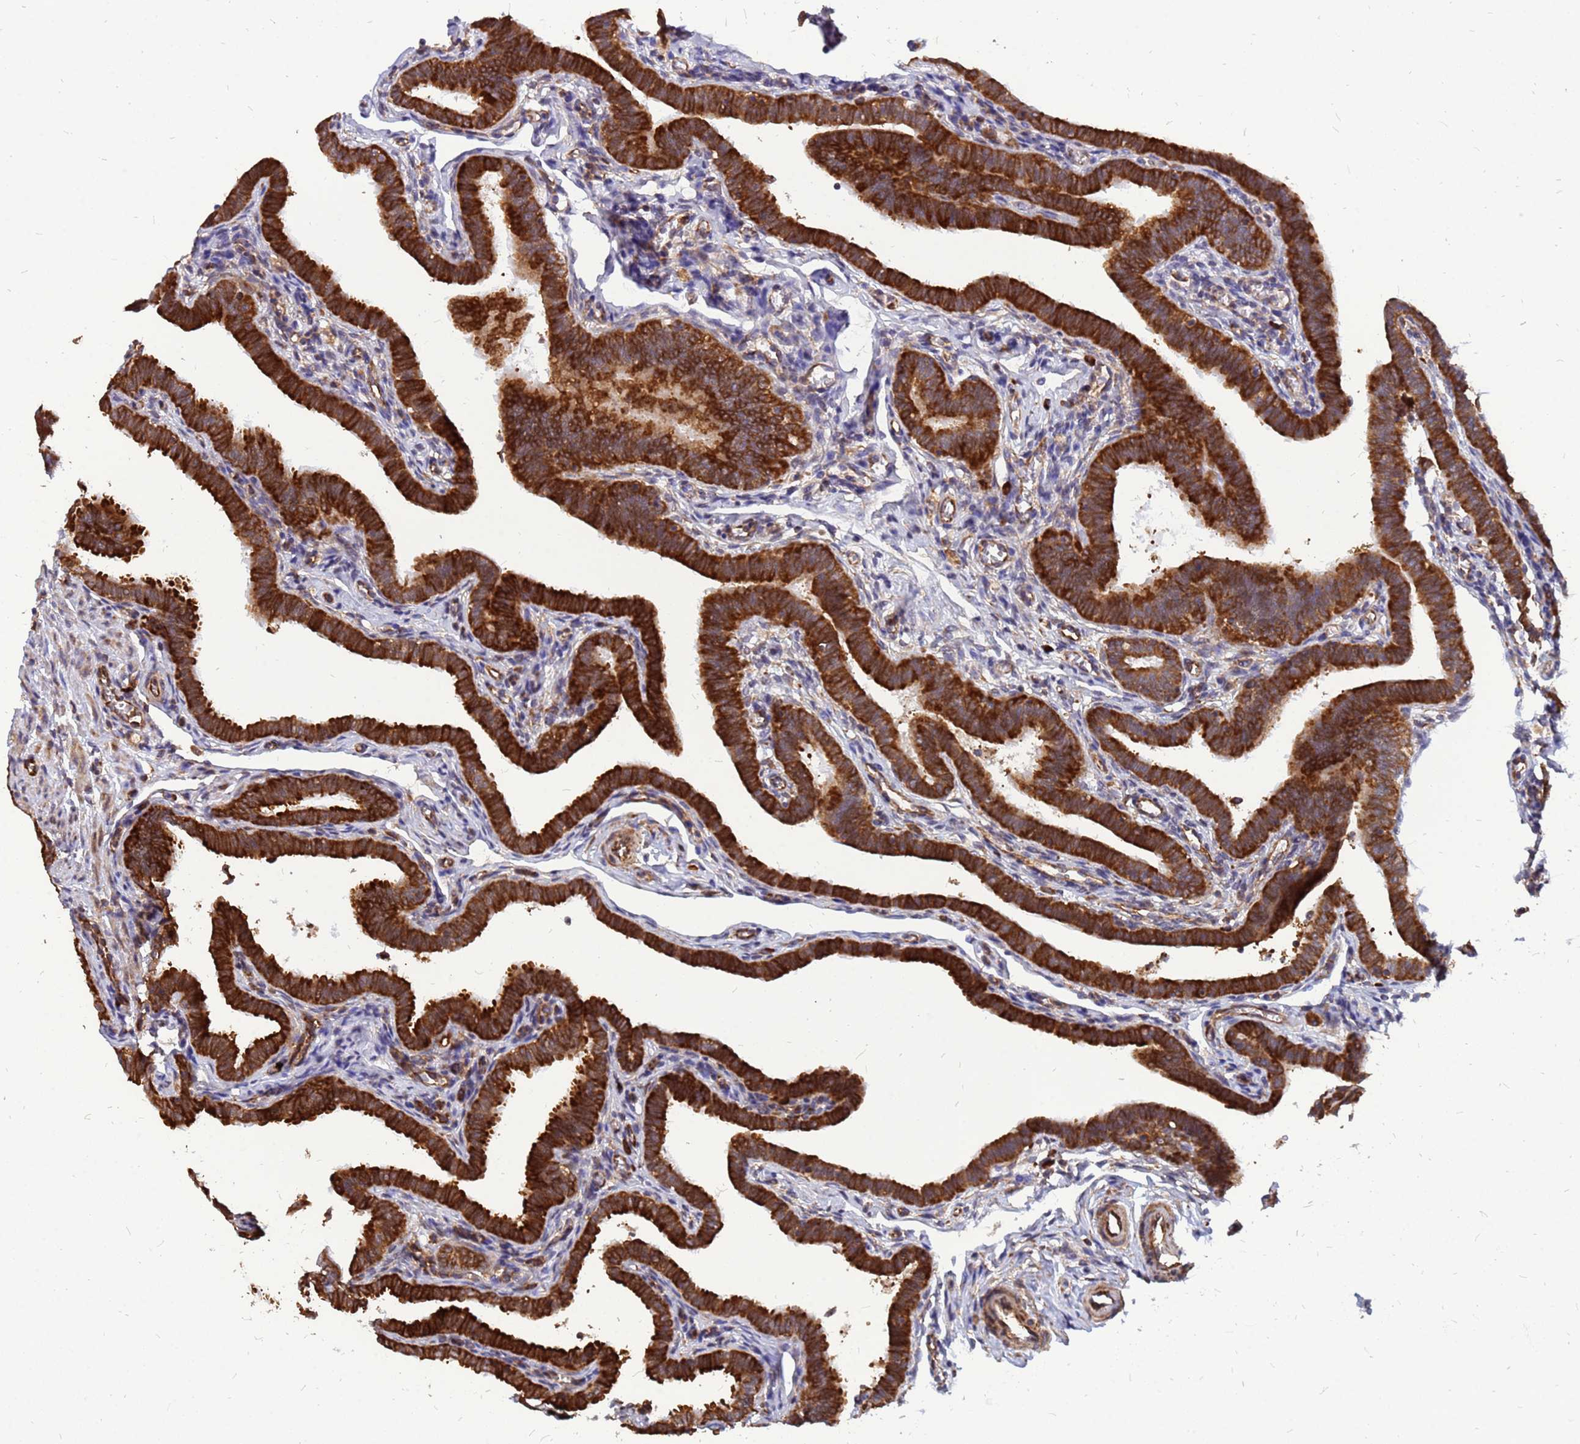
{"staining": {"intensity": "strong", "quantity": ">75%", "location": "cytoplasmic/membranous"}, "tissue": "fallopian tube", "cell_type": "Glandular cells", "image_type": "normal", "snomed": [{"axis": "morphology", "description": "Normal tissue, NOS"}, {"axis": "topography", "description": "Fallopian tube"}], "caption": "Immunohistochemistry (IHC) histopathology image of unremarkable fallopian tube stained for a protein (brown), which reveals high levels of strong cytoplasmic/membranous expression in approximately >75% of glandular cells.", "gene": "RPL8", "patient": {"sex": "female", "age": 36}}